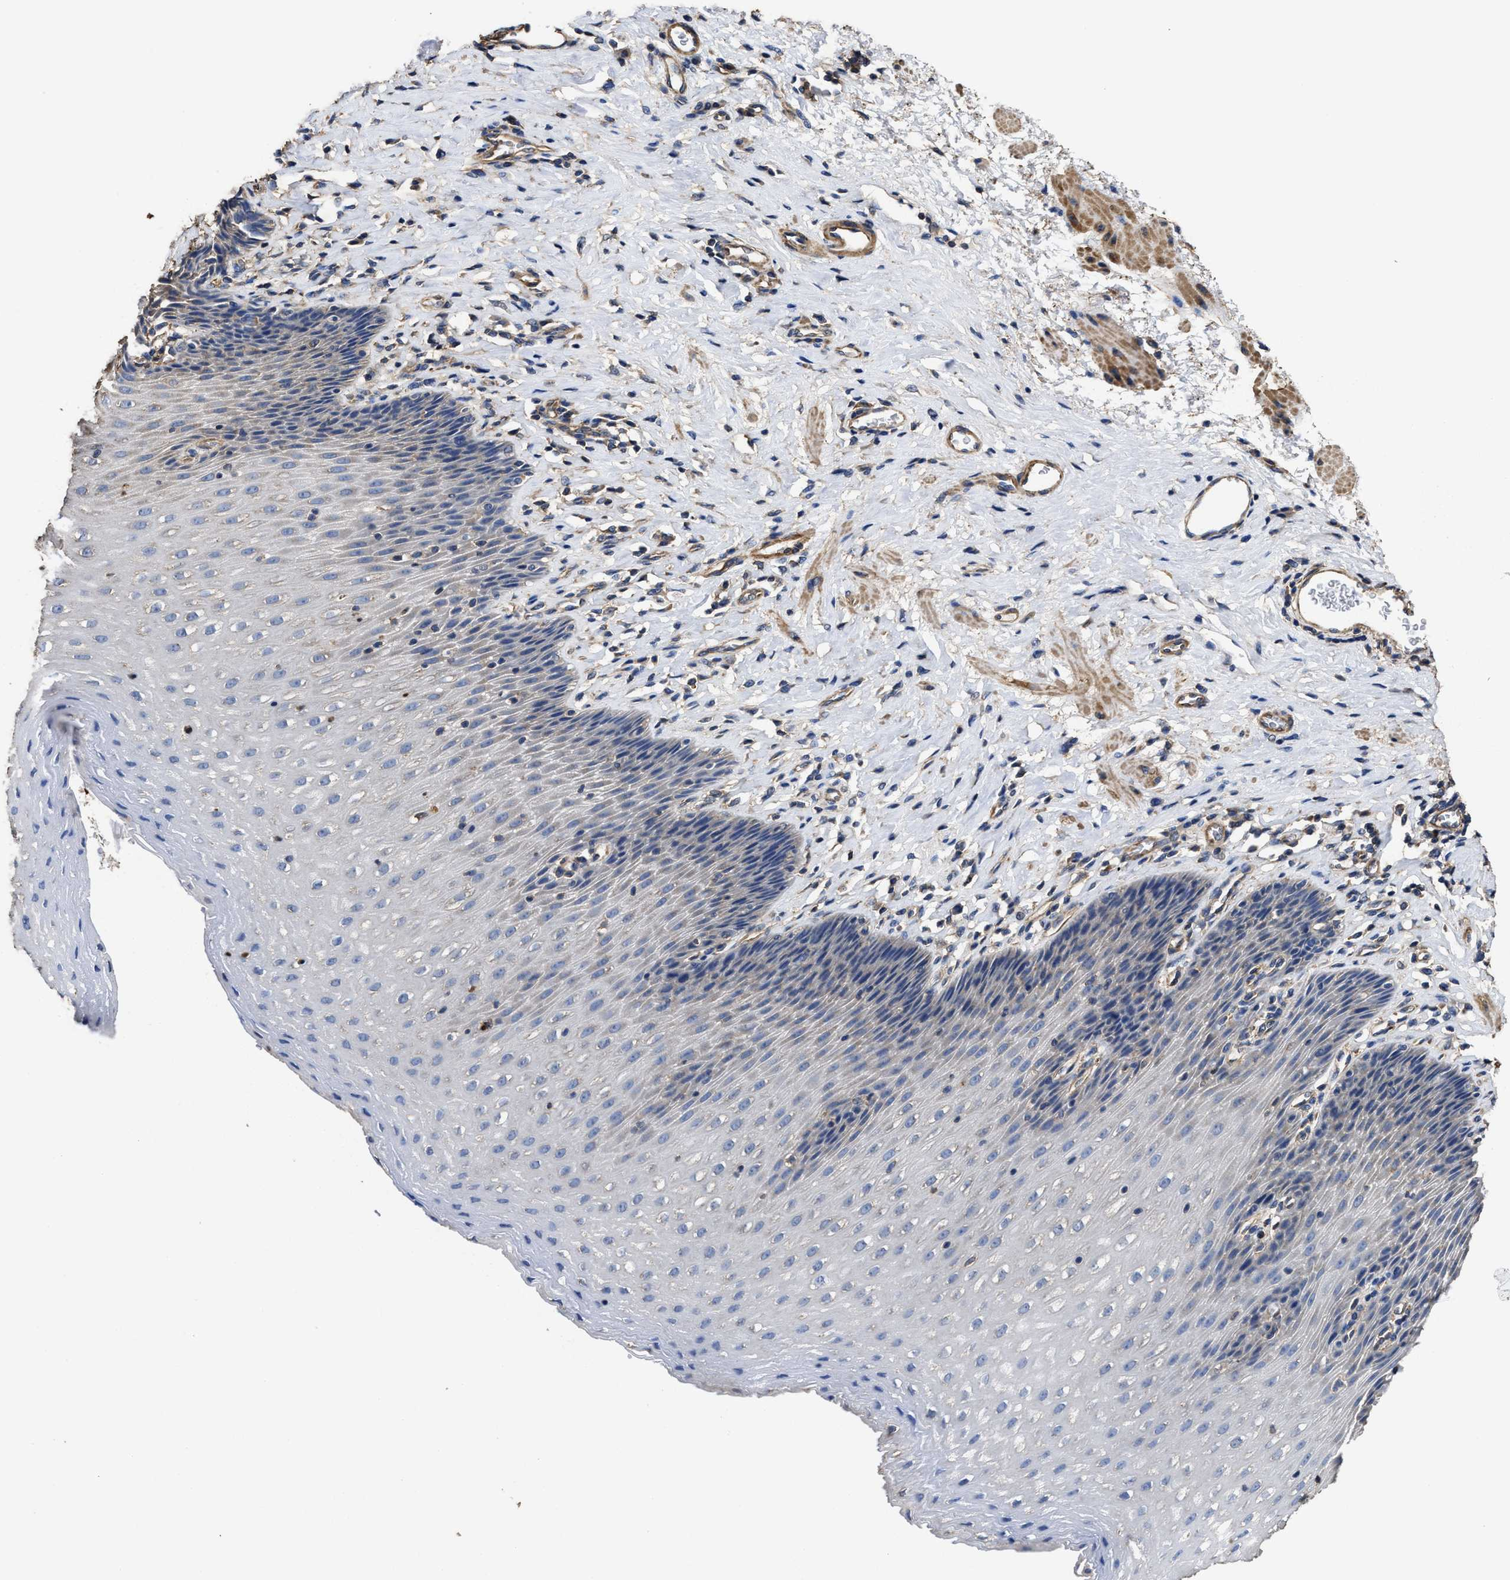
{"staining": {"intensity": "weak", "quantity": "<25%", "location": "cytoplasmic/membranous"}, "tissue": "esophagus", "cell_type": "Squamous epithelial cells", "image_type": "normal", "snomed": [{"axis": "morphology", "description": "Normal tissue, NOS"}, {"axis": "topography", "description": "Esophagus"}], "caption": "This is an immunohistochemistry histopathology image of unremarkable esophagus. There is no expression in squamous epithelial cells.", "gene": "SFXN4", "patient": {"sex": "female", "age": 61}}